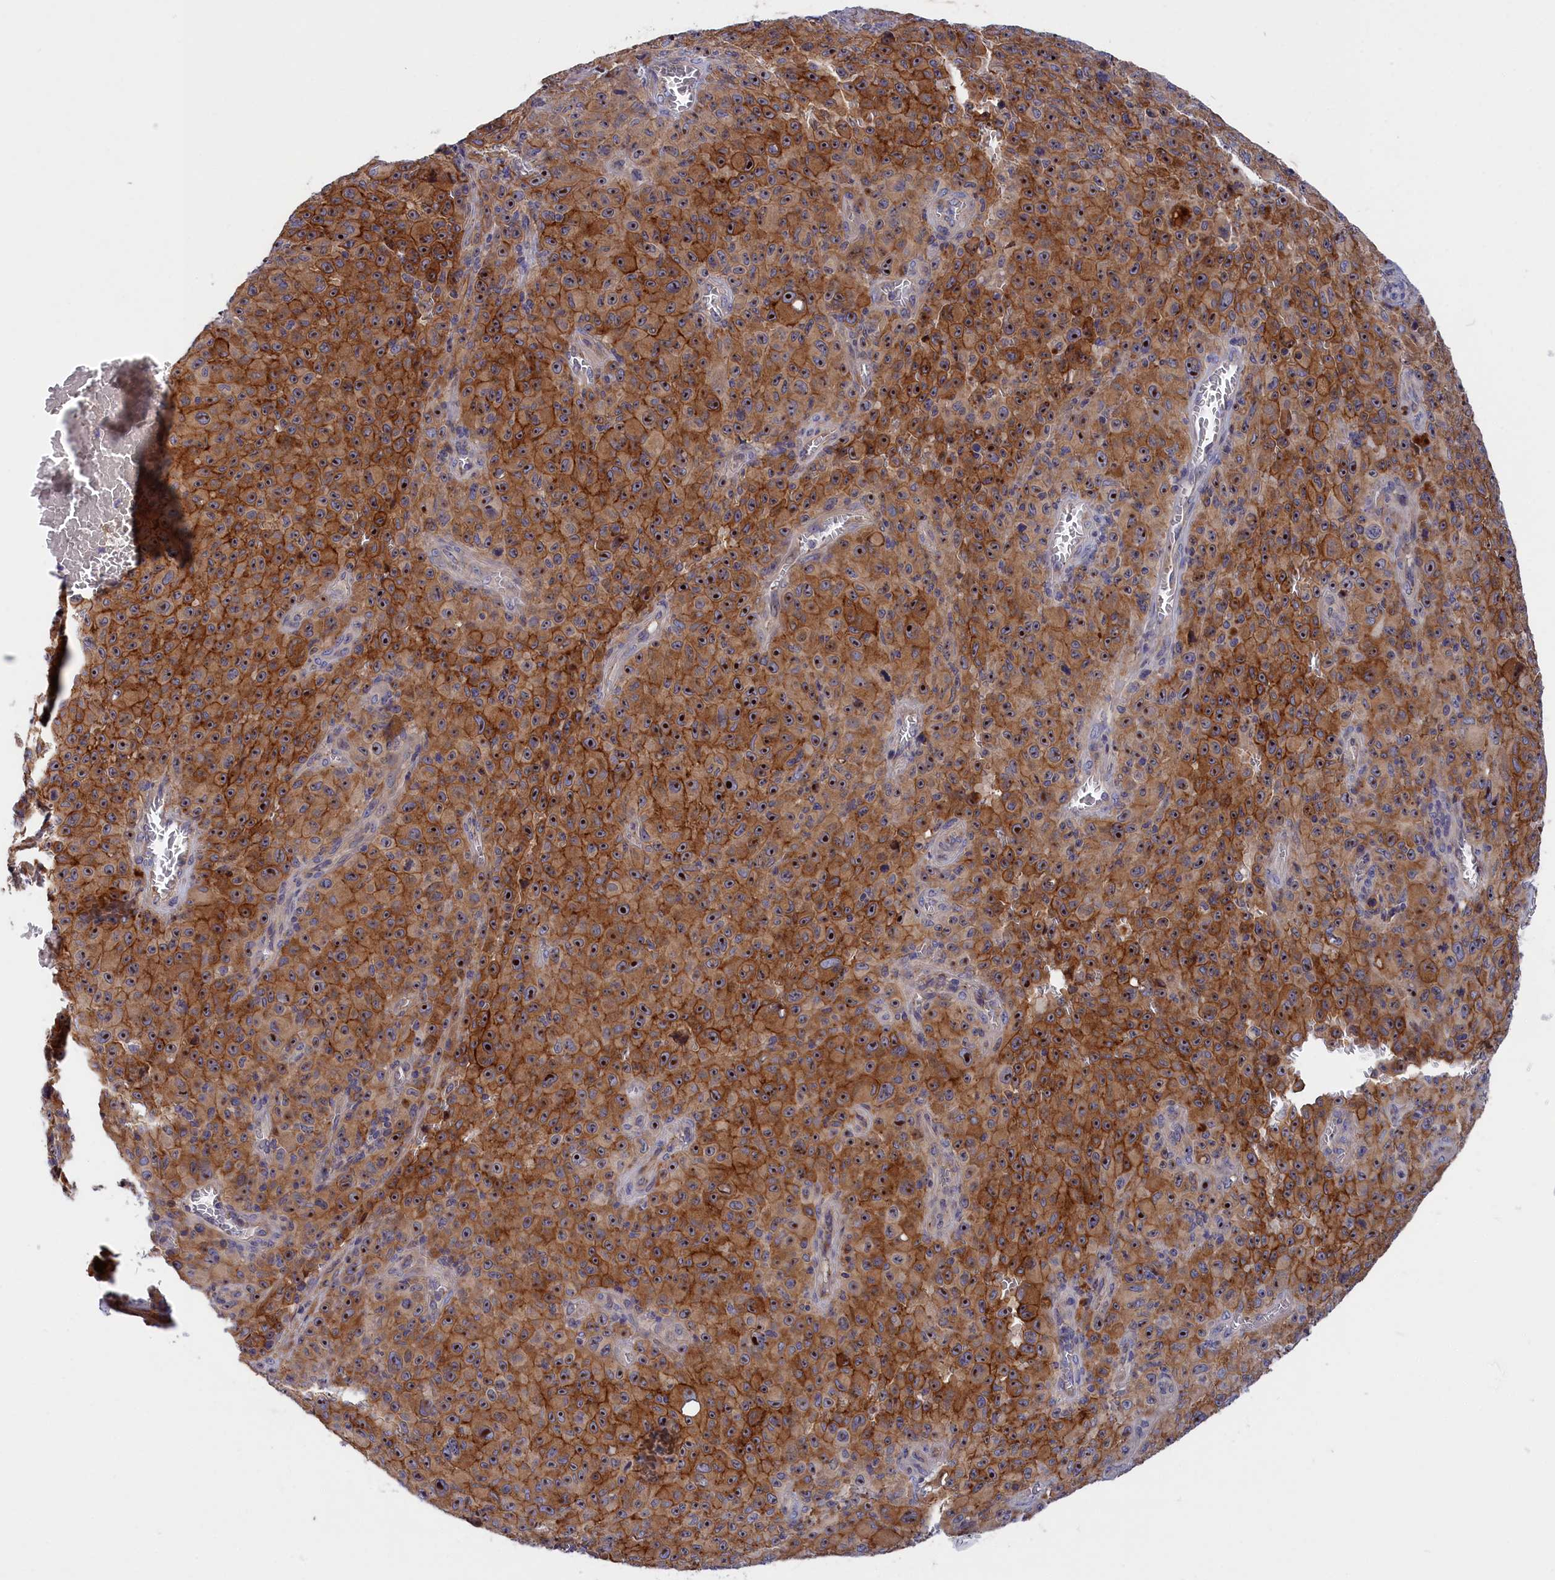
{"staining": {"intensity": "moderate", "quantity": ">75%", "location": "cytoplasmic/membranous,nuclear"}, "tissue": "melanoma", "cell_type": "Tumor cells", "image_type": "cancer", "snomed": [{"axis": "morphology", "description": "Malignant melanoma, NOS"}, {"axis": "topography", "description": "Skin"}], "caption": "Malignant melanoma stained with a protein marker displays moderate staining in tumor cells.", "gene": "CRACD", "patient": {"sex": "female", "age": 82}}